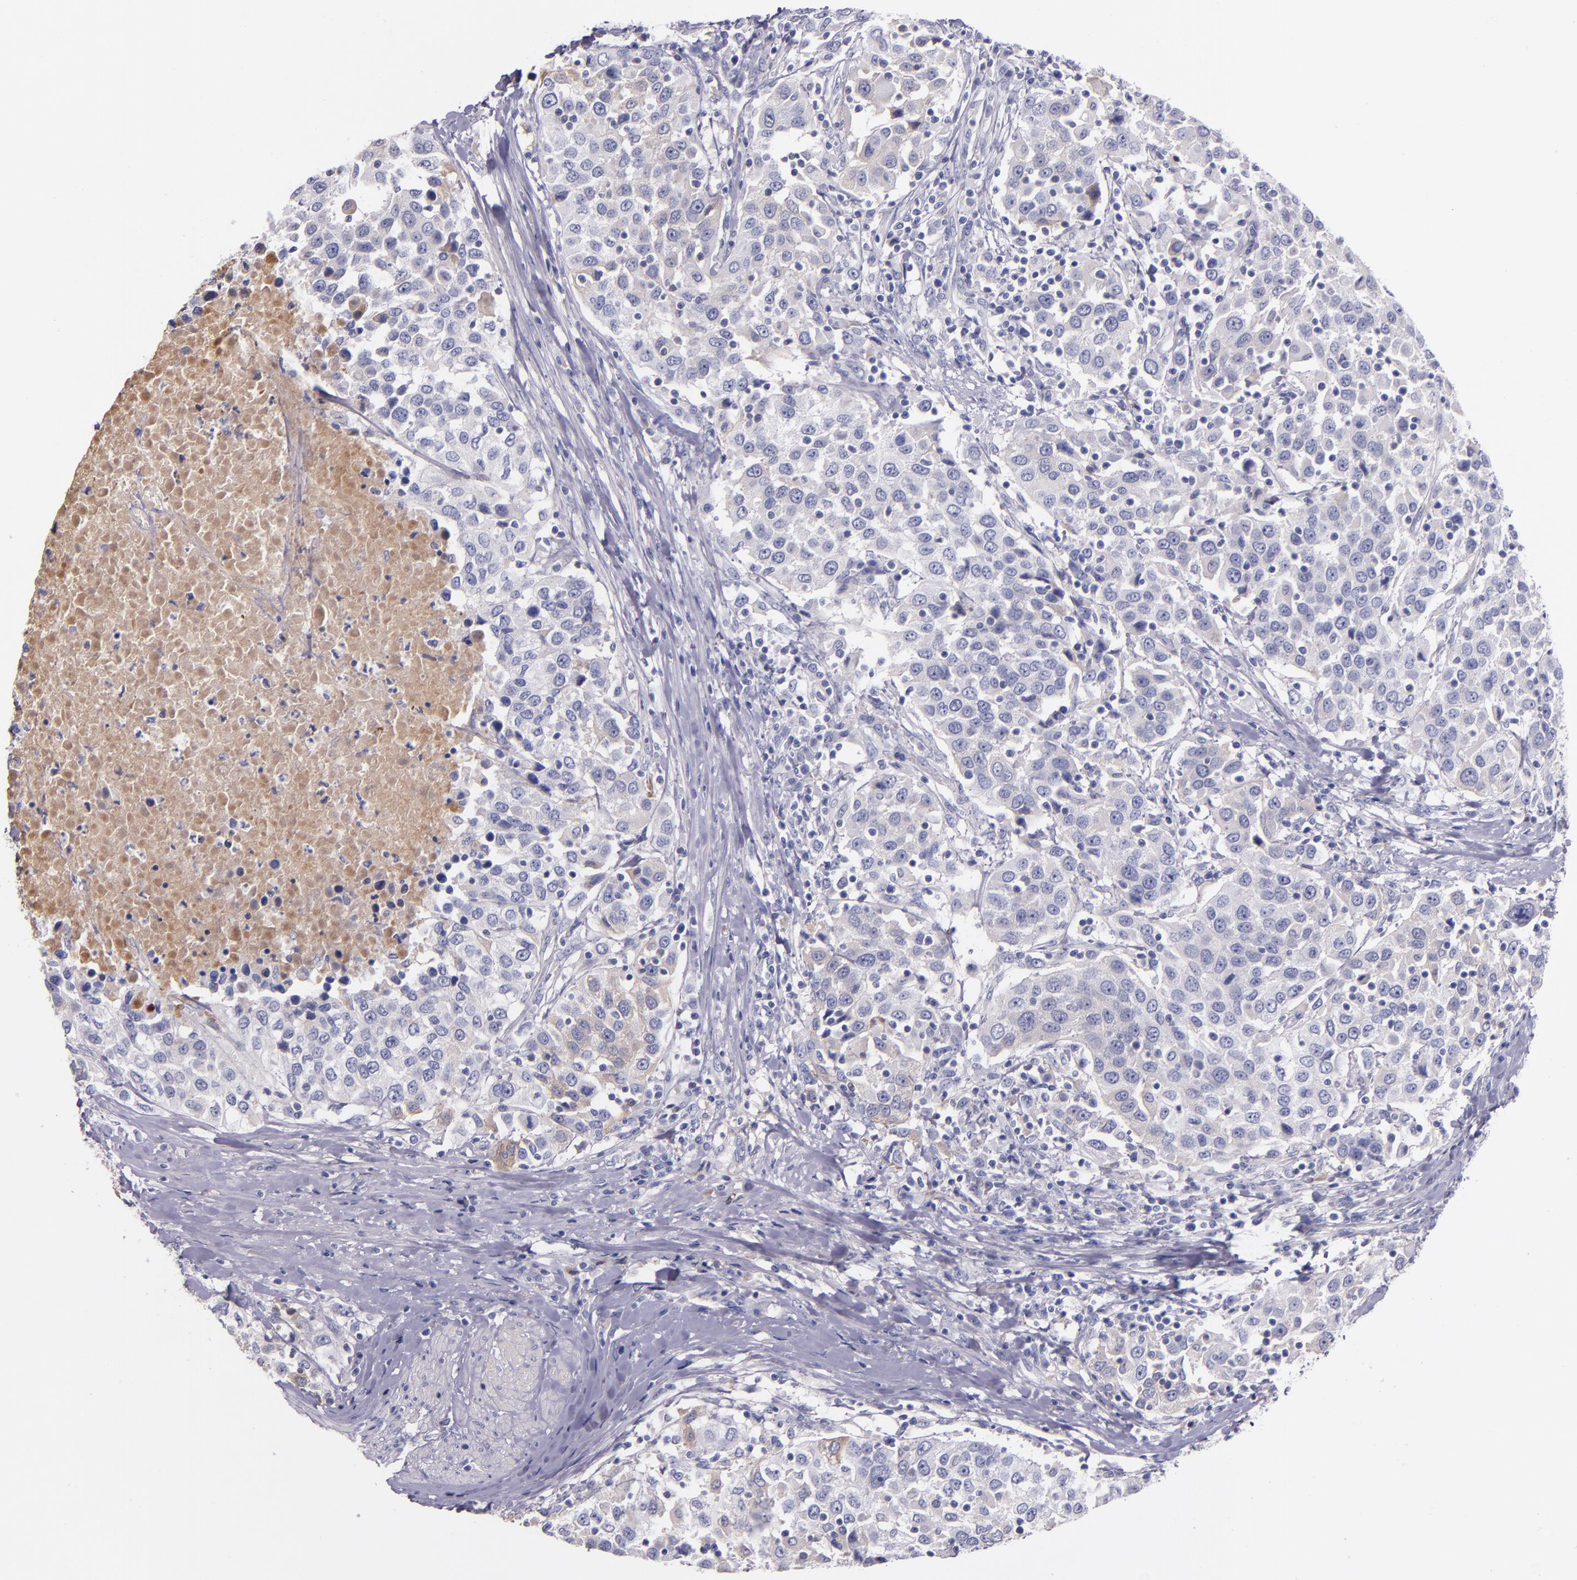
{"staining": {"intensity": "weak", "quantity": "<25%", "location": "cytoplasmic/membranous"}, "tissue": "urothelial cancer", "cell_type": "Tumor cells", "image_type": "cancer", "snomed": [{"axis": "morphology", "description": "Urothelial carcinoma, High grade"}, {"axis": "topography", "description": "Urinary bladder"}], "caption": "Micrograph shows no protein expression in tumor cells of urothelial carcinoma (high-grade) tissue. The staining is performed using DAB brown chromogen with nuclei counter-stained in using hematoxylin.", "gene": "KNG1", "patient": {"sex": "female", "age": 80}}